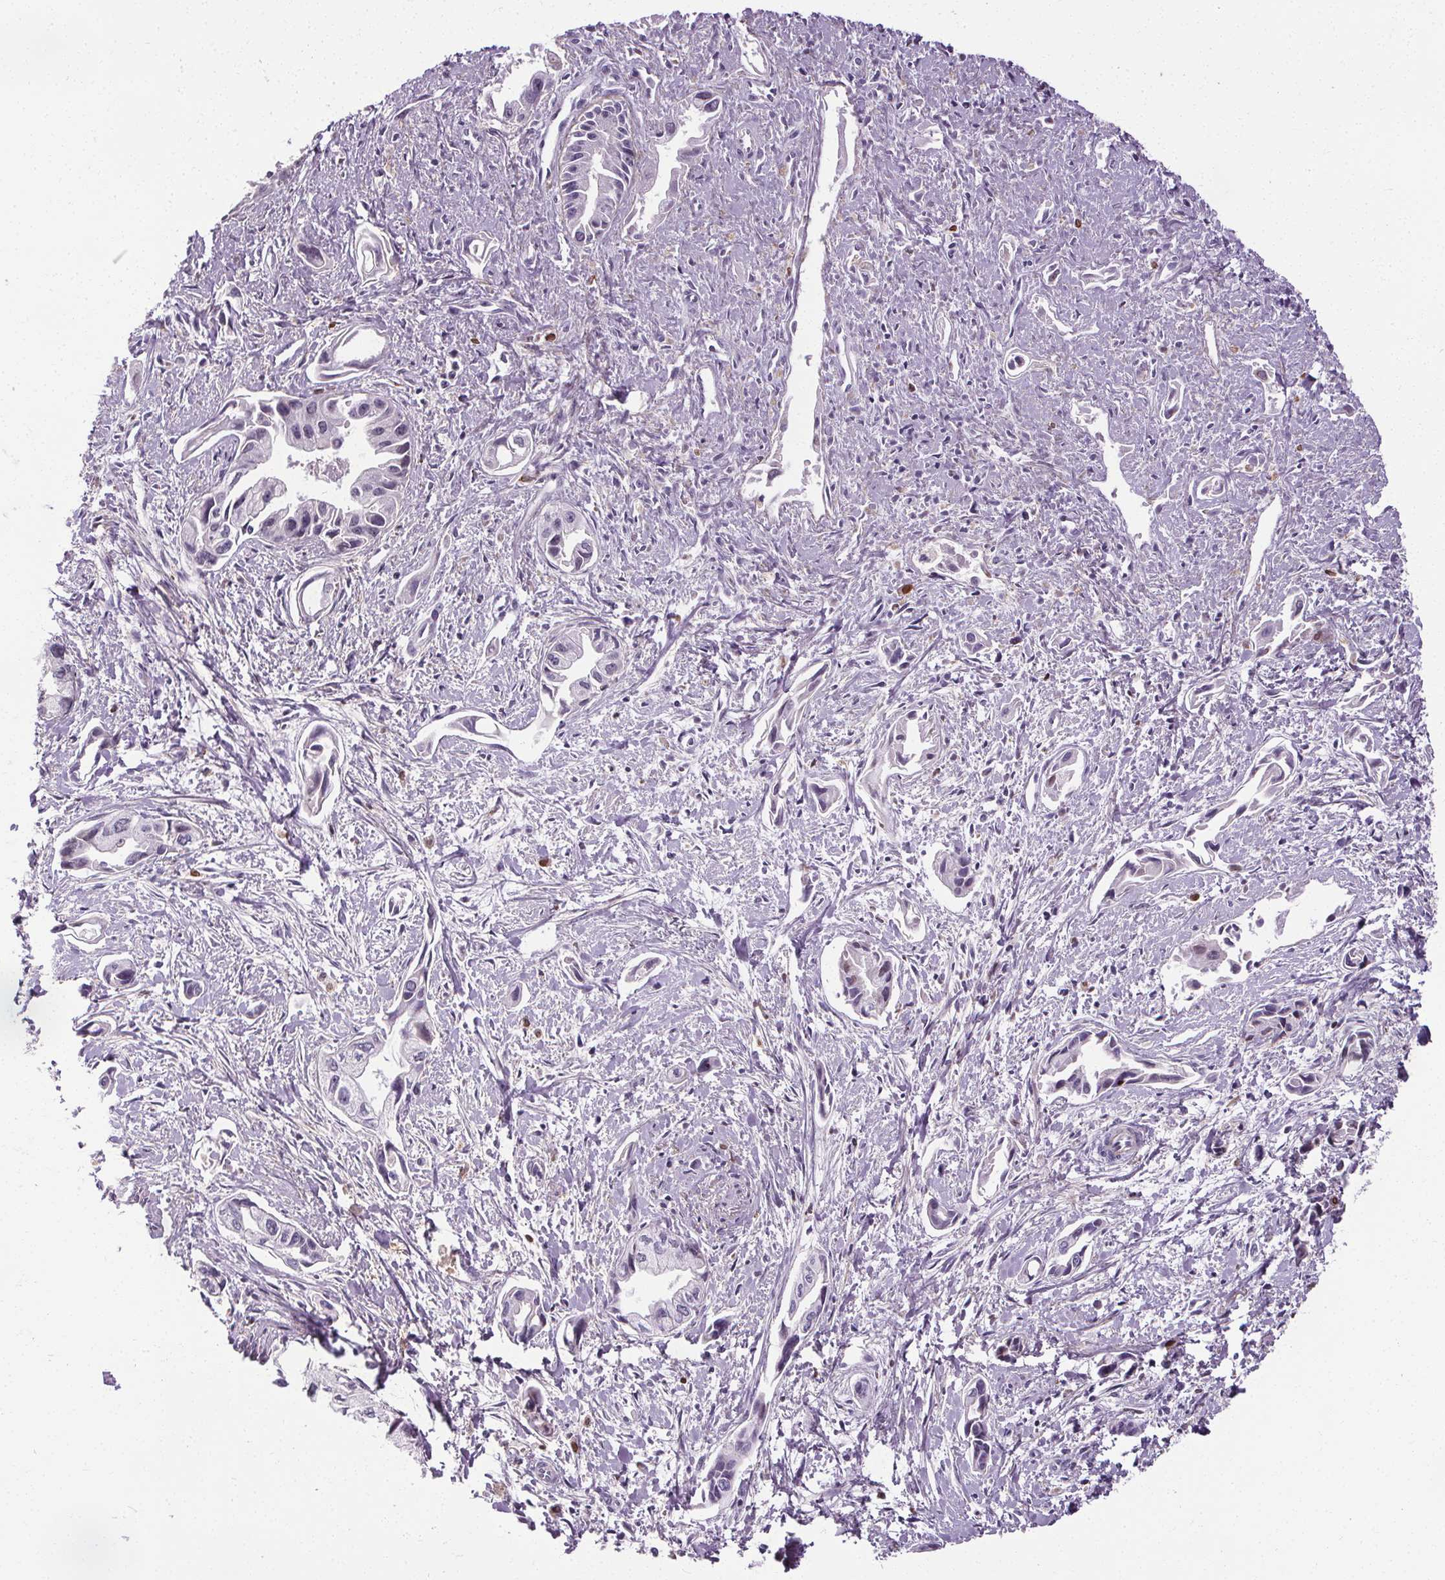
{"staining": {"intensity": "negative", "quantity": "none", "location": "none"}, "tissue": "pancreatic cancer", "cell_type": "Tumor cells", "image_type": "cancer", "snomed": [{"axis": "morphology", "description": "Adenocarcinoma, NOS"}, {"axis": "topography", "description": "Pancreas"}], "caption": "A histopathology image of pancreatic adenocarcinoma stained for a protein displays no brown staining in tumor cells.", "gene": "TMEM240", "patient": {"sex": "female", "age": 61}}